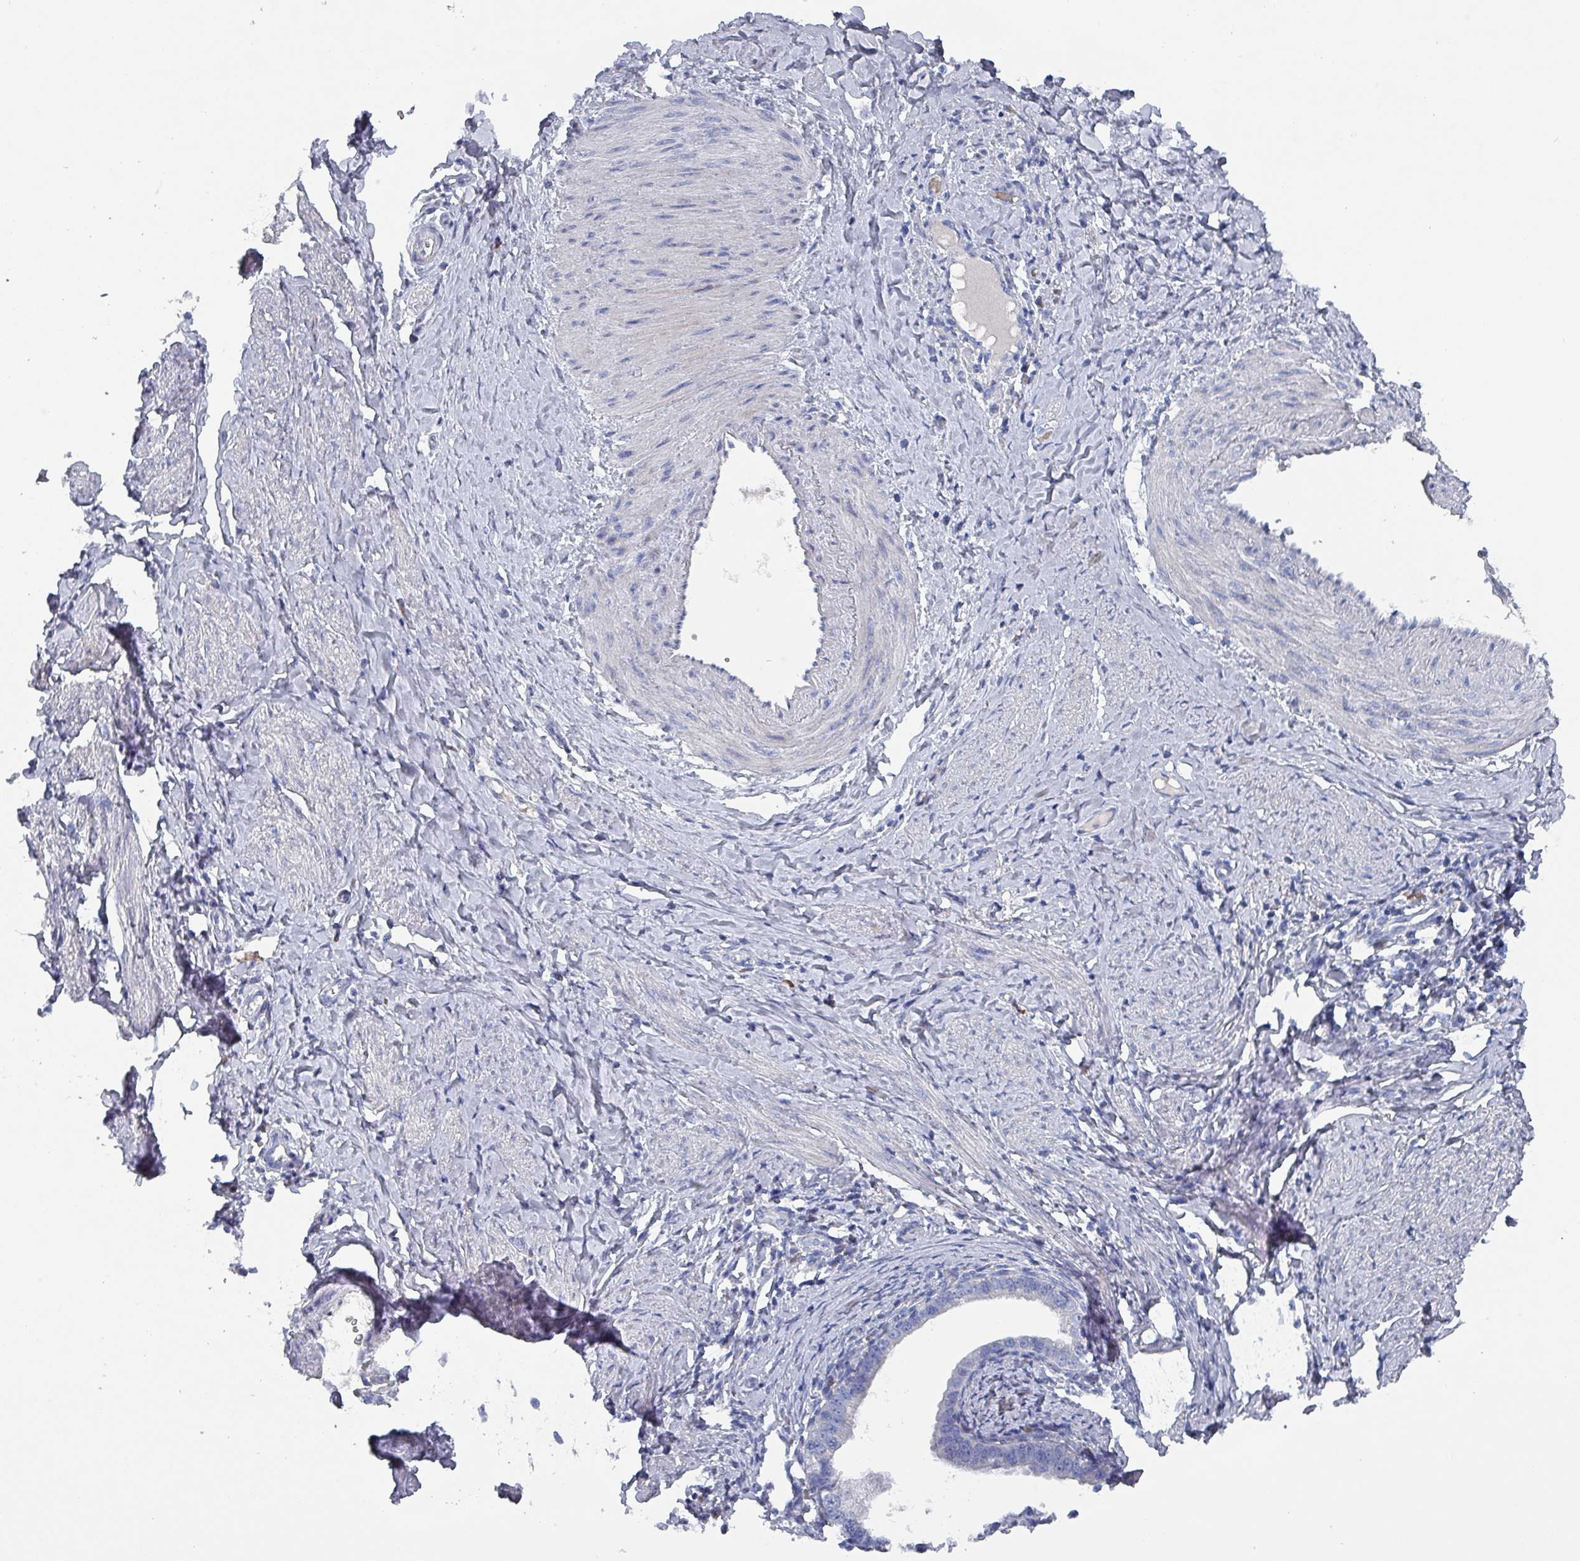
{"staining": {"intensity": "negative", "quantity": "none", "location": "none"}, "tissue": "cervical cancer", "cell_type": "Tumor cells", "image_type": "cancer", "snomed": [{"axis": "morphology", "description": "Adenocarcinoma, NOS"}, {"axis": "topography", "description": "Cervix"}], "caption": "Tumor cells are negative for brown protein staining in cervical adenocarcinoma. (DAB (3,3'-diaminobenzidine) immunohistochemistry (IHC) visualized using brightfield microscopy, high magnification).", "gene": "DRD5", "patient": {"sex": "female", "age": 36}}